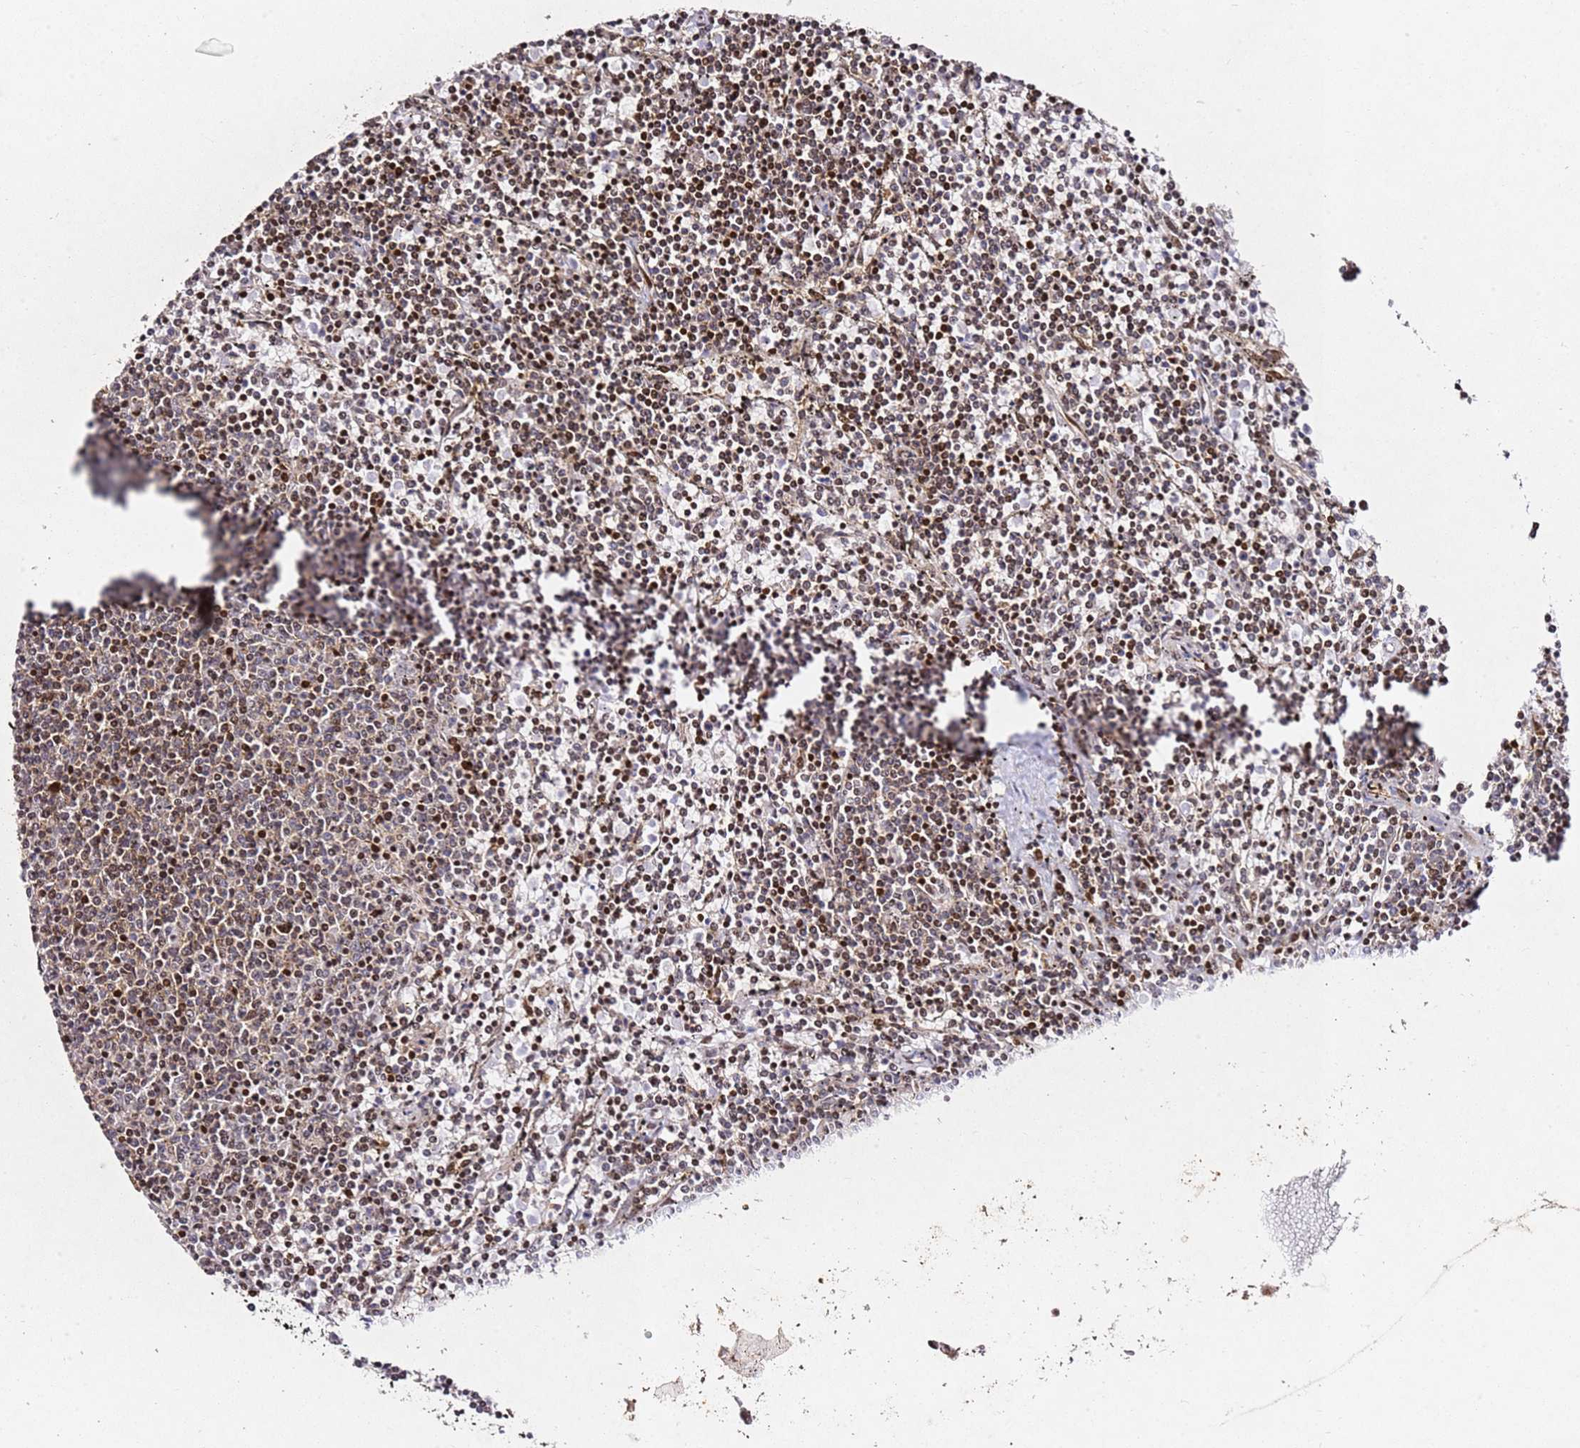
{"staining": {"intensity": "moderate", "quantity": "25%-75%", "location": "nuclear"}, "tissue": "lymphoma", "cell_type": "Tumor cells", "image_type": "cancer", "snomed": [{"axis": "morphology", "description": "Malignant lymphoma, non-Hodgkin's type, Low grade"}, {"axis": "topography", "description": "Spleen"}], "caption": "A photomicrograph showing moderate nuclear expression in about 25%-75% of tumor cells in malignant lymphoma, non-Hodgkin's type (low-grade), as visualized by brown immunohistochemical staining.", "gene": "ZNF296", "patient": {"sex": "female", "age": 50}}